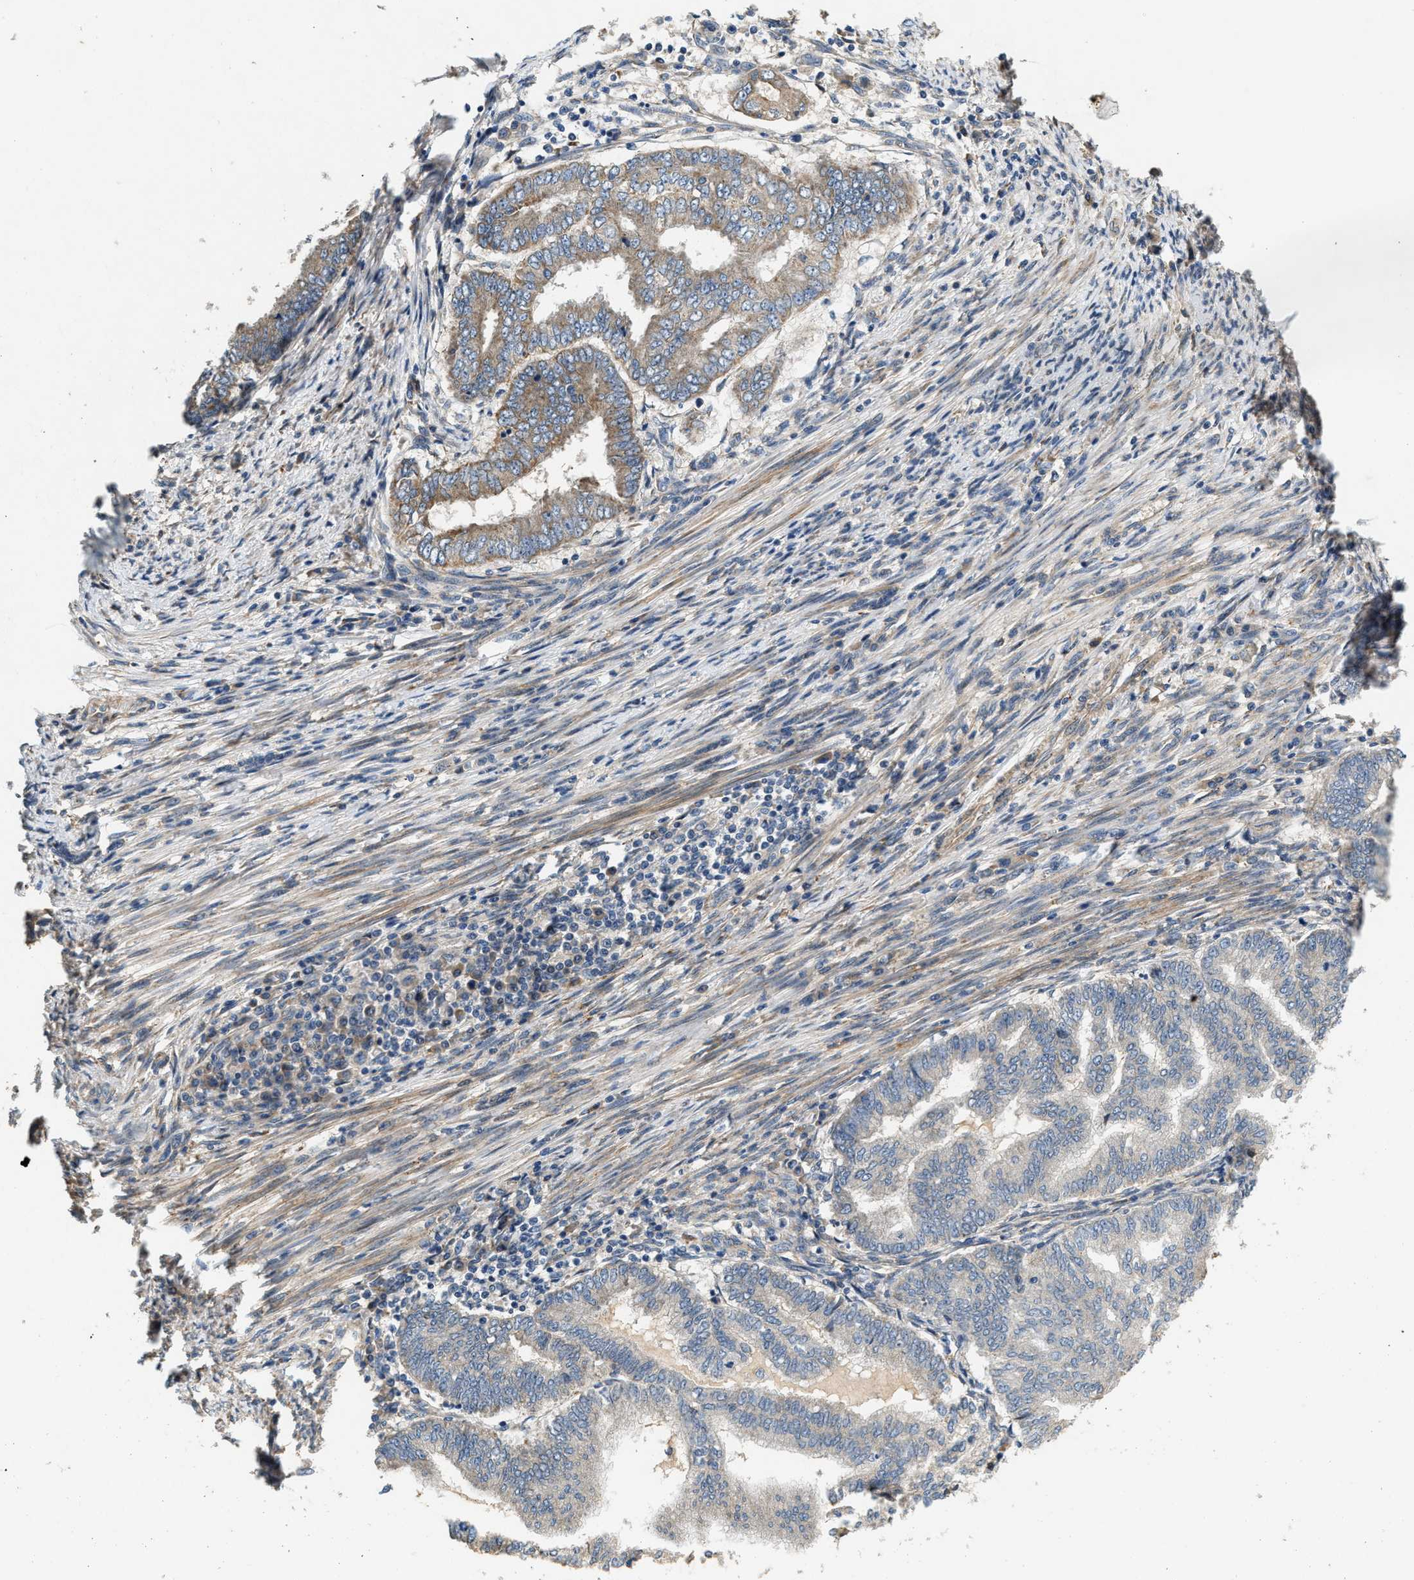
{"staining": {"intensity": "moderate", "quantity": "25%-75%", "location": "cytoplasmic/membranous"}, "tissue": "endometrial cancer", "cell_type": "Tumor cells", "image_type": "cancer", "snomed": [{"axis": "morphology", "description": "Polyp, NOS"}, {"axis": "morphology", "description": "Adenocarcinoma, NOS"}, {"axis": "morphology", "description": "Adenoma, NOS"}, {"axis": "topography", "description": "Endometrium"}], "caption": "Endometrial cancer stained with a brown dye shows moderate cytoplasmic/membranous positive positivity in about 25%-75% of tumor cells.", "gene": "DUSP10", "patient": {"sex": "female", "age": 79}}